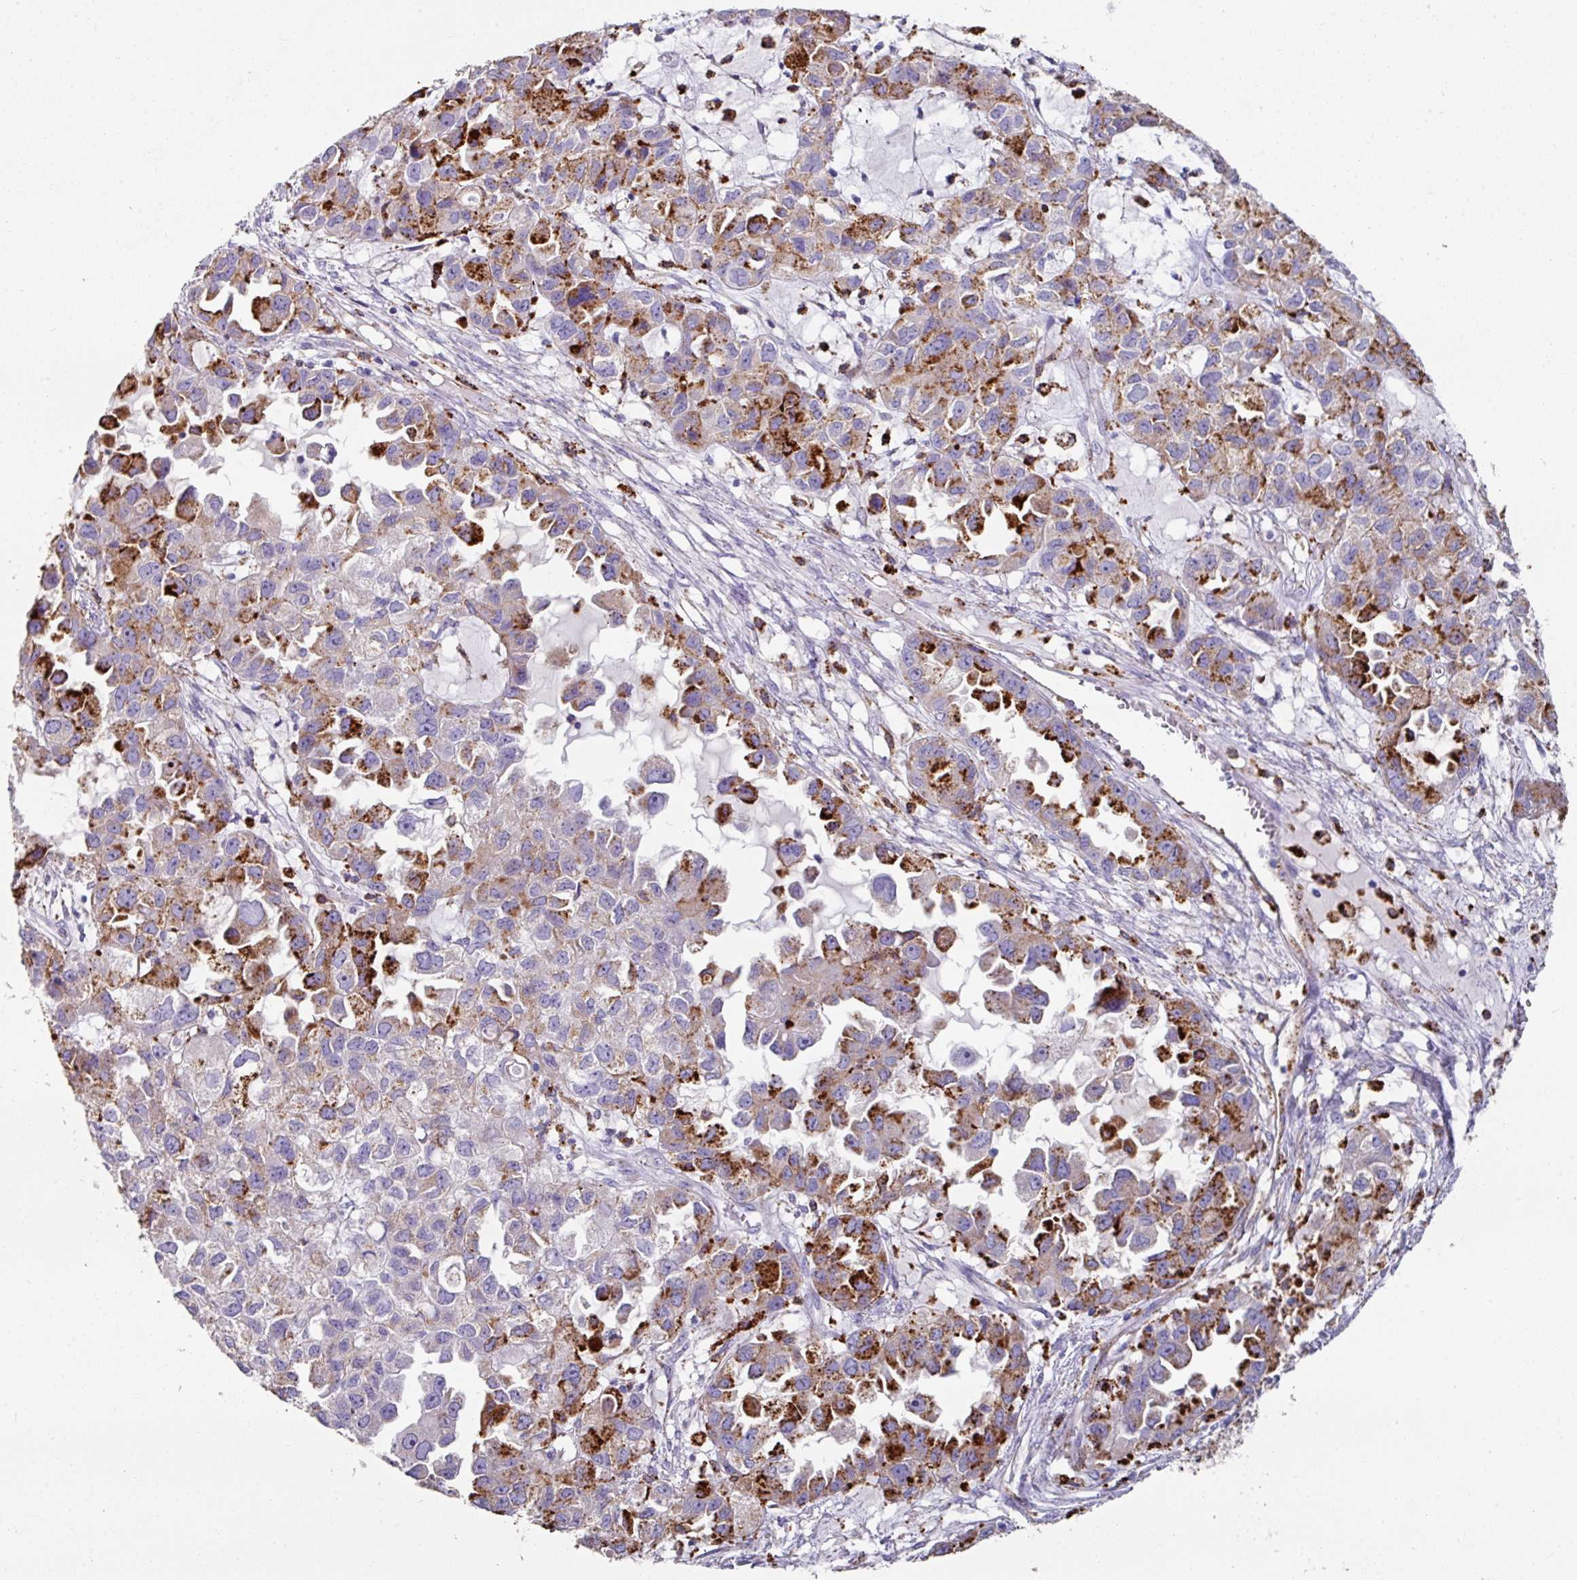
{"staining": {"intensity": "strong", "quantity": "25%-75%", "location": "cytoplasmic/membranous"}, "tissue": "ovarian cancer", "cell_type": "Tumor cells", "image_type": "cancer", "snomed": [{"axis": "morphology", "description": "Cystadenocarcinoma, serous, NOS"}, {"axis": "topography", "description": "Ovary"}], "caption": "Immunohistochemical staining of human ovarian serous cystadenocarcinoma reveals high levels of strong cytoplasmic/membranous expression in approximately 25%-75% of tumor cells. The staining is performed using DAB (3,3'-diaminobenzidine) brown chromogen to label protein expression. The nuclei are counter-stained blue using hematoxylin.", "gene": "CPVL", "patient": {"sex": "female", "age": 84}}